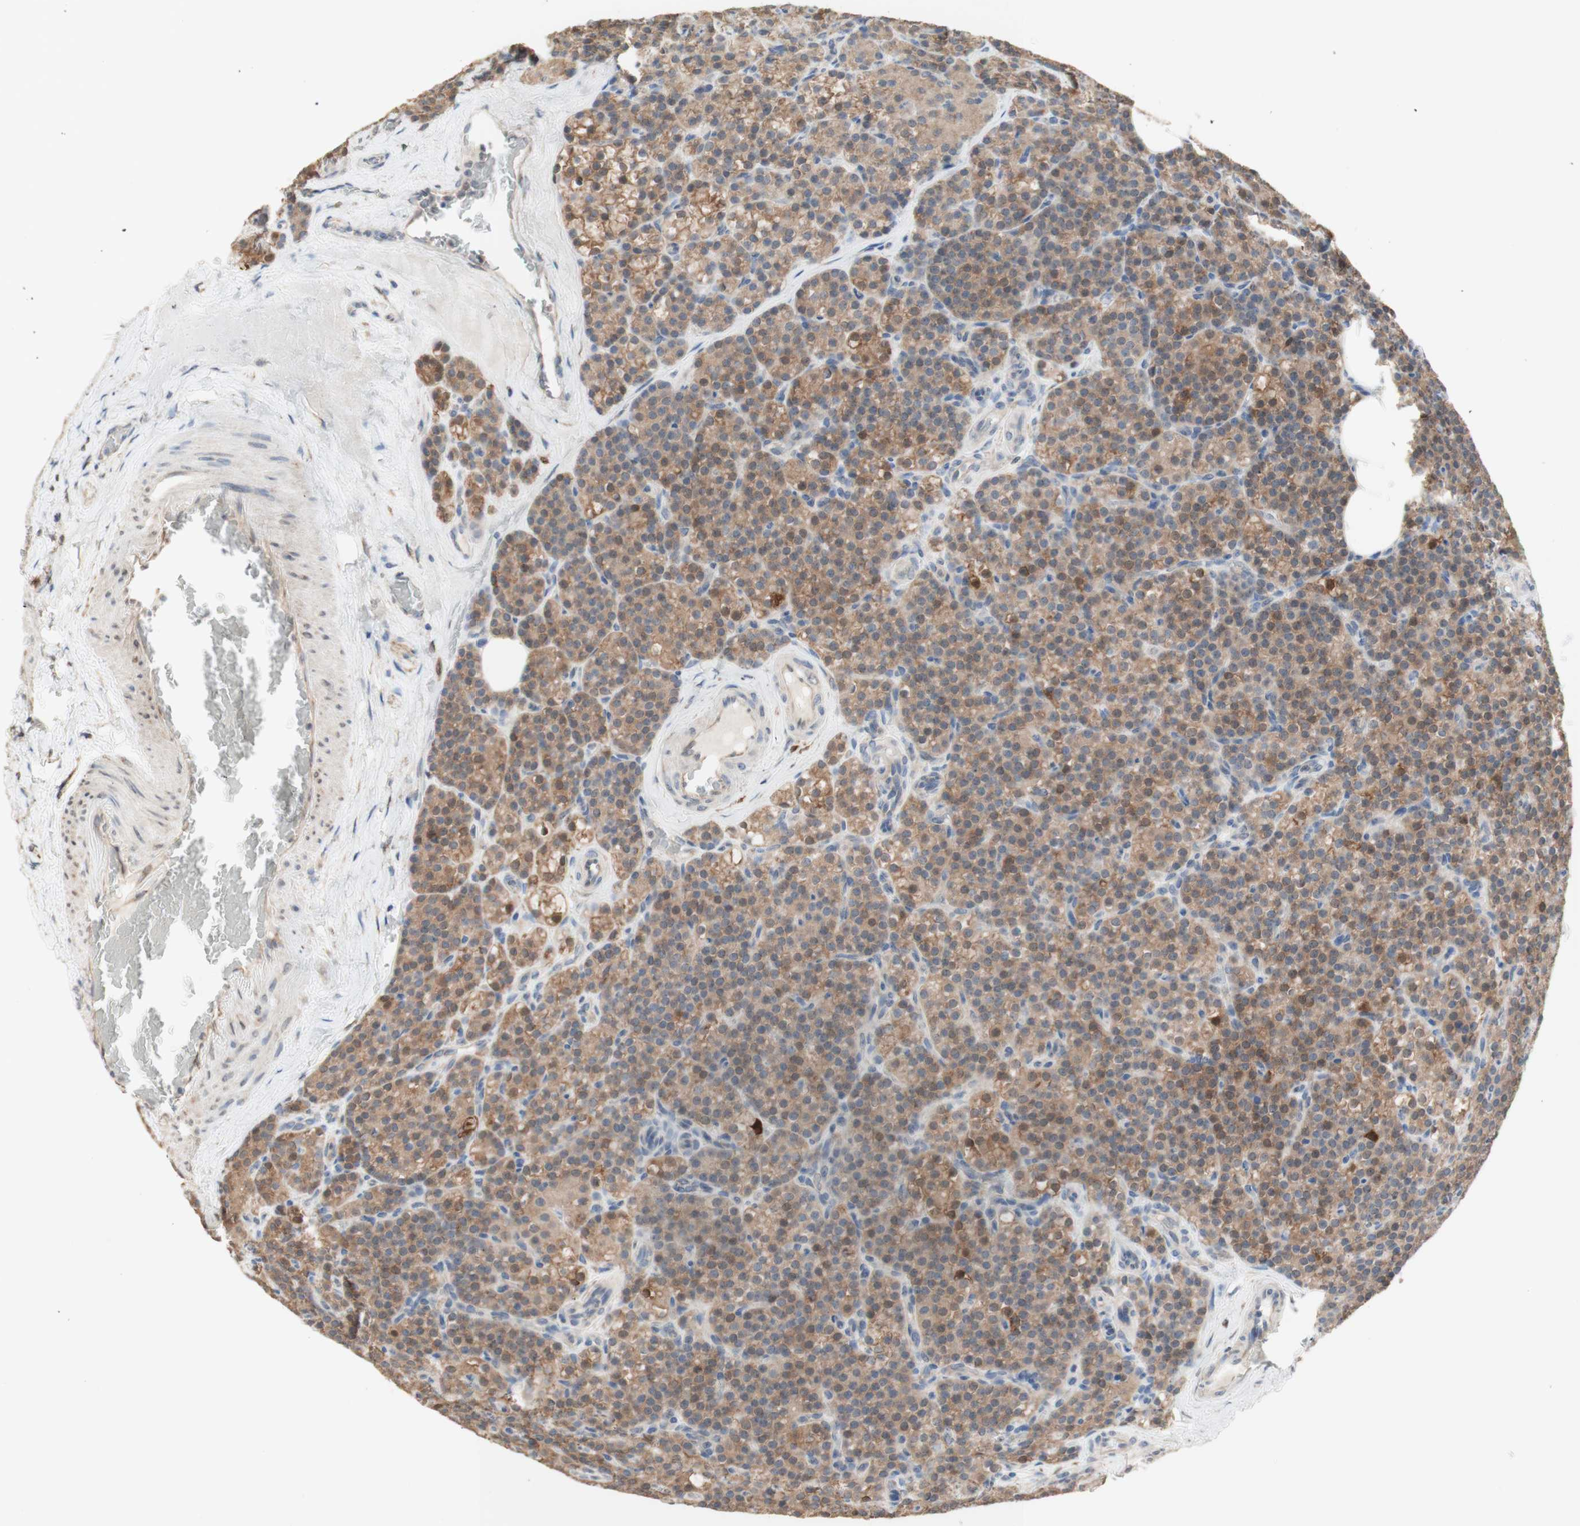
{"staining": {"intensity": "moderate", "quantity": ">75%", "location": "cytoplasmic/membranous"}, "tissue": "parathyroid gland", "cell_type": "Glandular cells", "image_type": "normal", "snomed": [{"axis": "morphology", "description": "Normal tissue, NOS"}, {"axis": "topography", "description": "Parathyroid gland"}], "caption": "A histopathology image of parathyroid gland stained for a protein displays moderate cytoplasmic/membranous brown staining in glandular cells. (brown staining indicates protein expression, while blue staining denotes nuclei).", "gene": "COMT", "patient": {"sex": "female", "age": 57}}